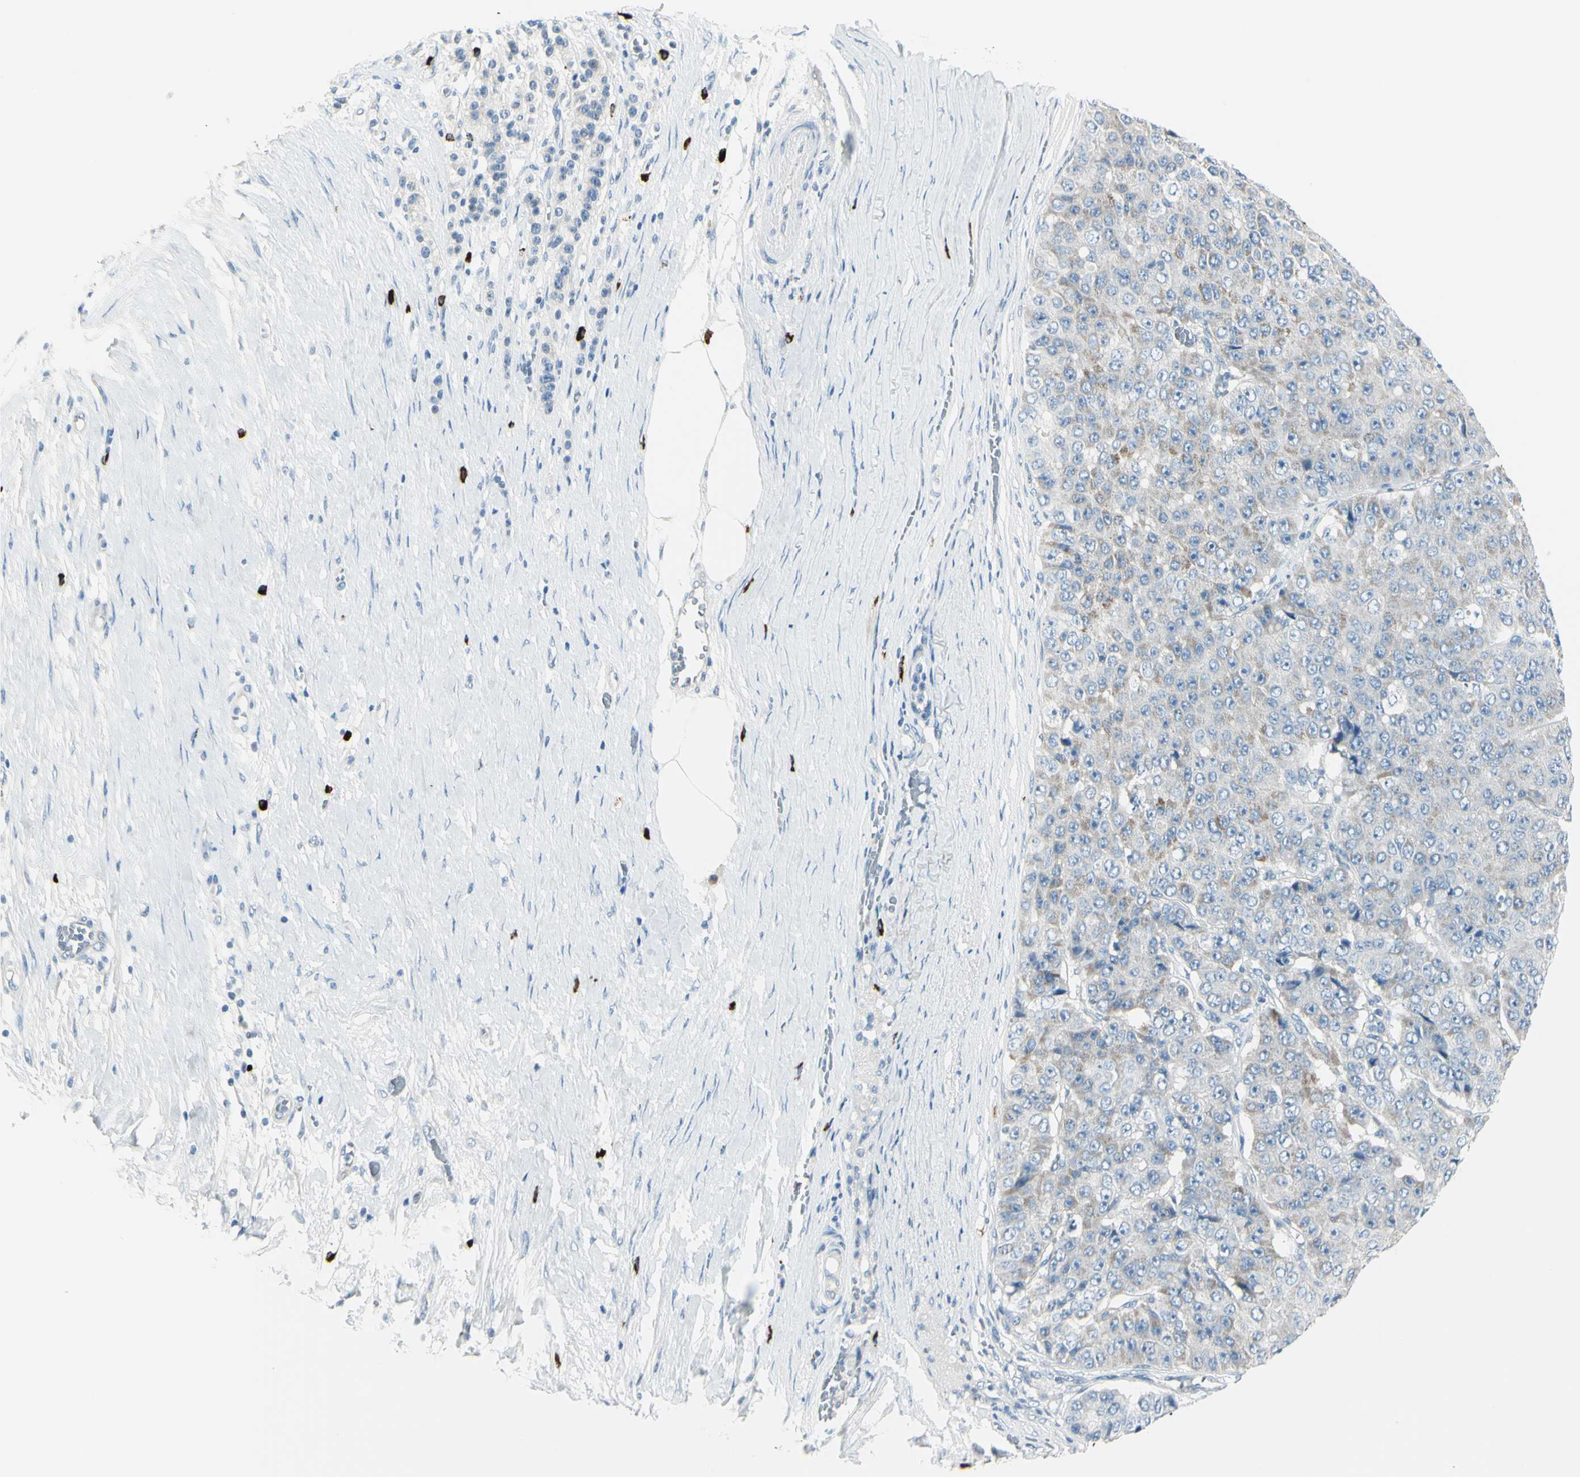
{"staining": {"intensity": "moderate", "quantity": "<25%", "location": "cytoplasmic/membranous"}, "tissue": "pancreatic cancer", "cell_type": "Tumor cells", "image_type": "cancer", "snomed": [{"axis": "morphology", "description": "Adenocarcinoma, NOS"}, {"axis": "topography", "description": "Pancreas"}], "caption": "Human pancreatic cancer stained with a brown dye demonstrates moderate cytoplasmic/membranous positive expression in about <25% of tumor cells.", "gene": "DLG4", "patient": {"sex": "male", "age": 50}}